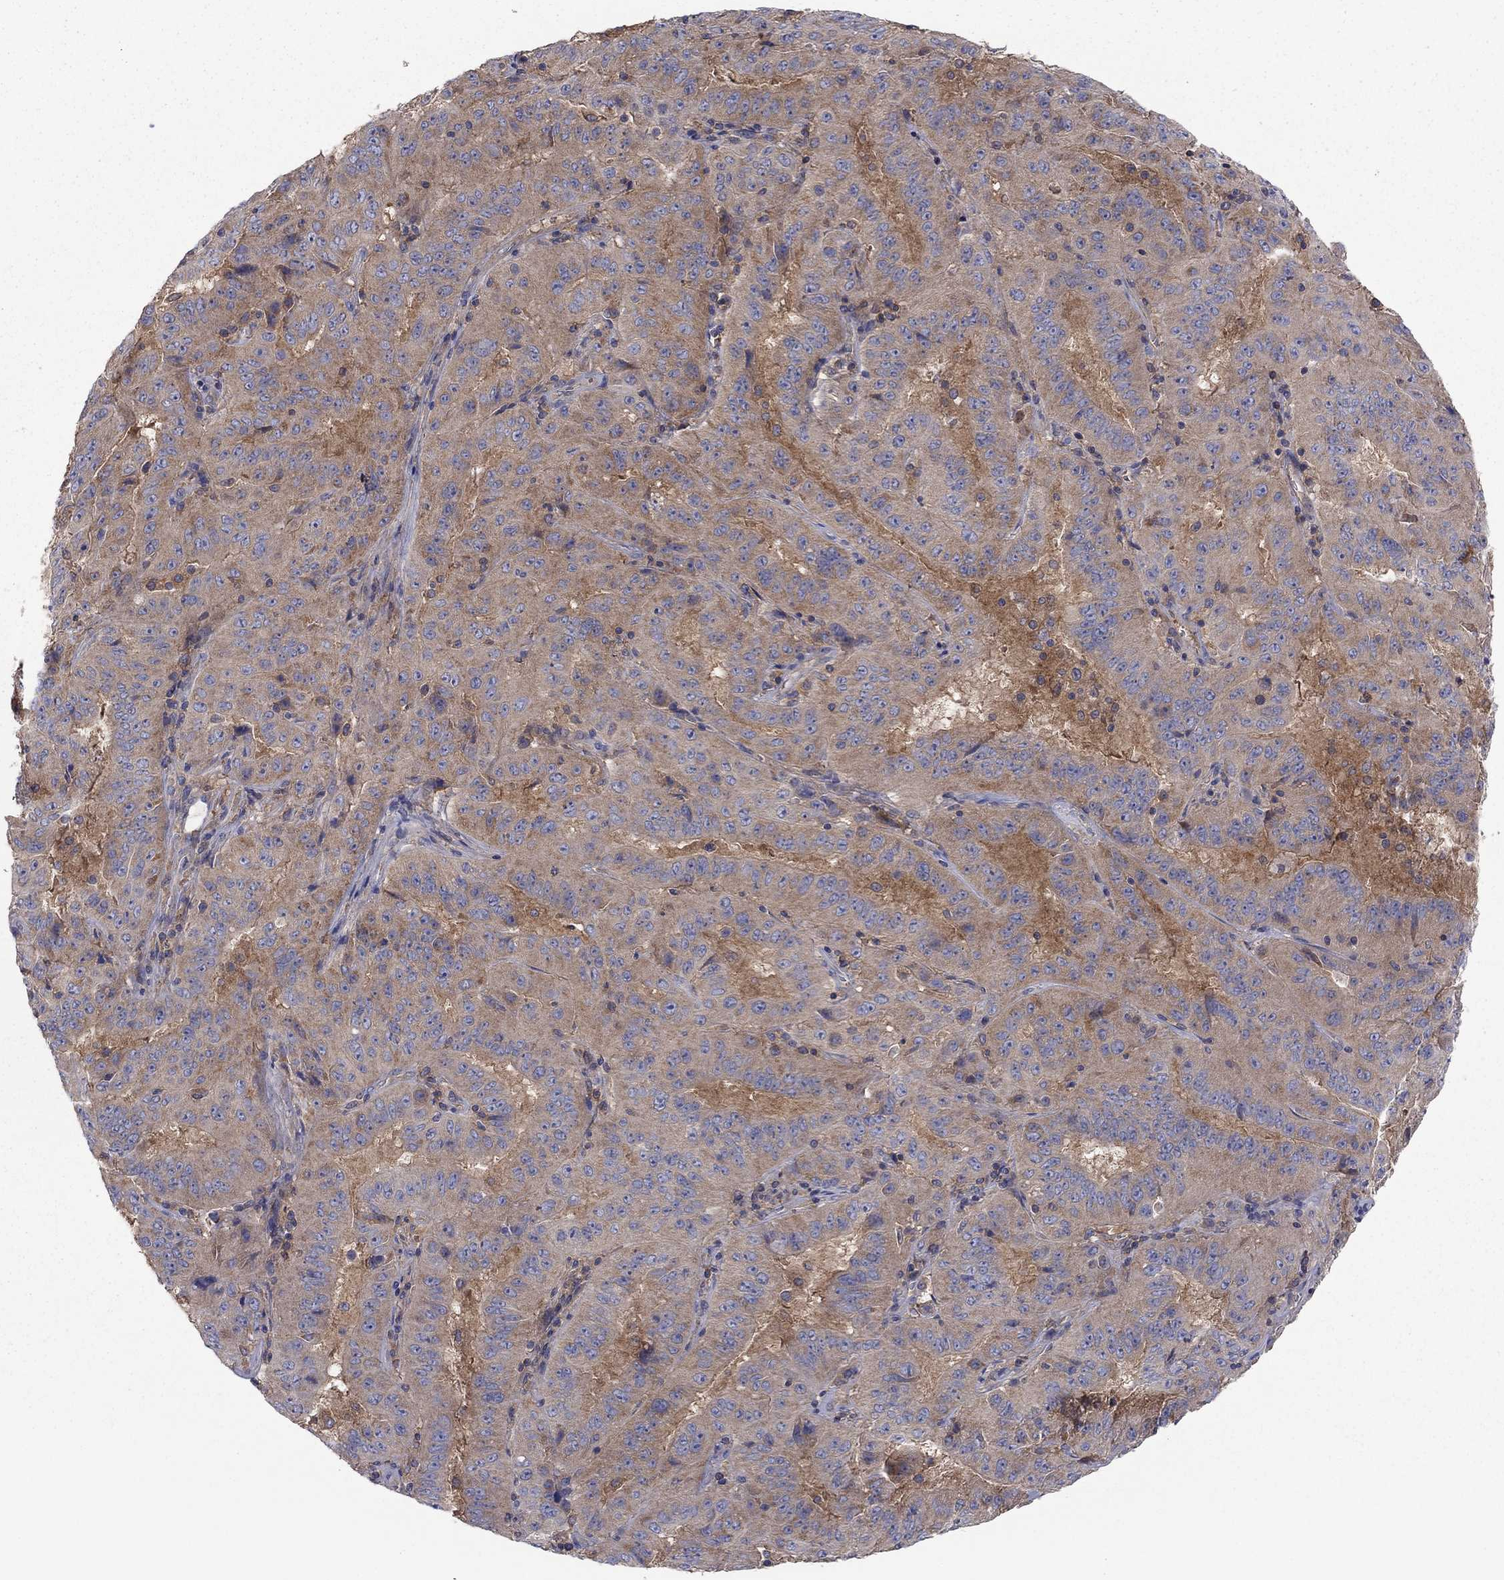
{"staining": {"intensity": "negative", "quantity": "none", "location": "none"}, "tissue": "pancreatic cancer", "cell_type": "Tumor cells", "image_type": "cancer", "snomed": [{"axis": "morphology", "description": "Adenocarcinoma, NOS"}, {"axis": "topography", "description": "Pancreas"}], "caption": "The immunohistochemistry photomicrograph has no significant staining in tumor cells of pancreatic cancer tissue.", "gene": "RNF123", "patient": {"sex": "male", "age": 63}}